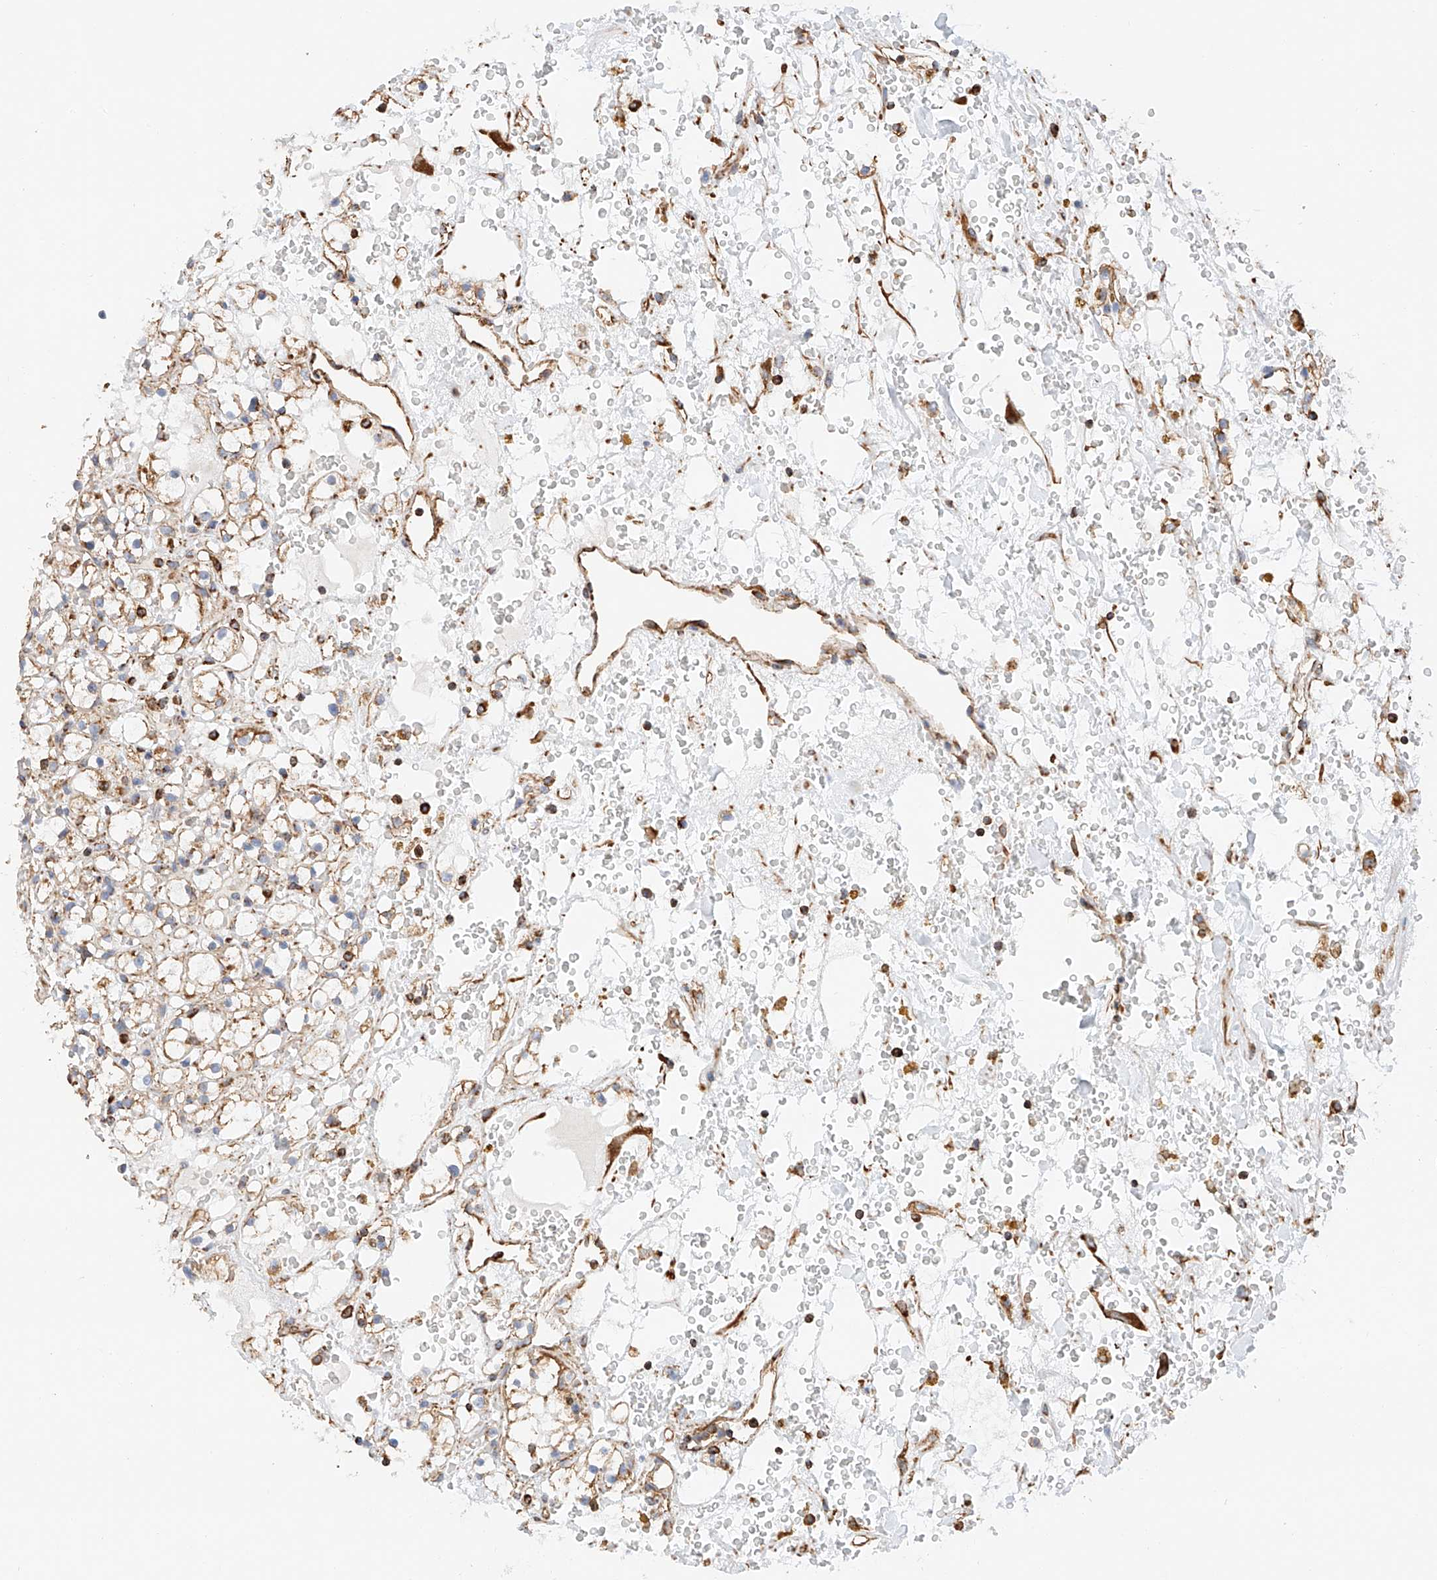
{"staining": {"intensity": "weak", "quantity": "<25%", "location": "cytoplasmic/membranous"}, "tissue": "renal cancer", "cell_type": "Tumor cells", "image_type": "cancer", "snomed": [{"axis": "morphology", "description": "Adenocarcinoma, NOS"}, {"axis": "topography", "description": "Kidney"}], "caption": "Human renal cancer stained for a protein using immunohistochemistry (IHC) exhibits no expression in tumor cells.", "gene": "NDUFV3", "patient": {"sex": "male", "age": 61}}